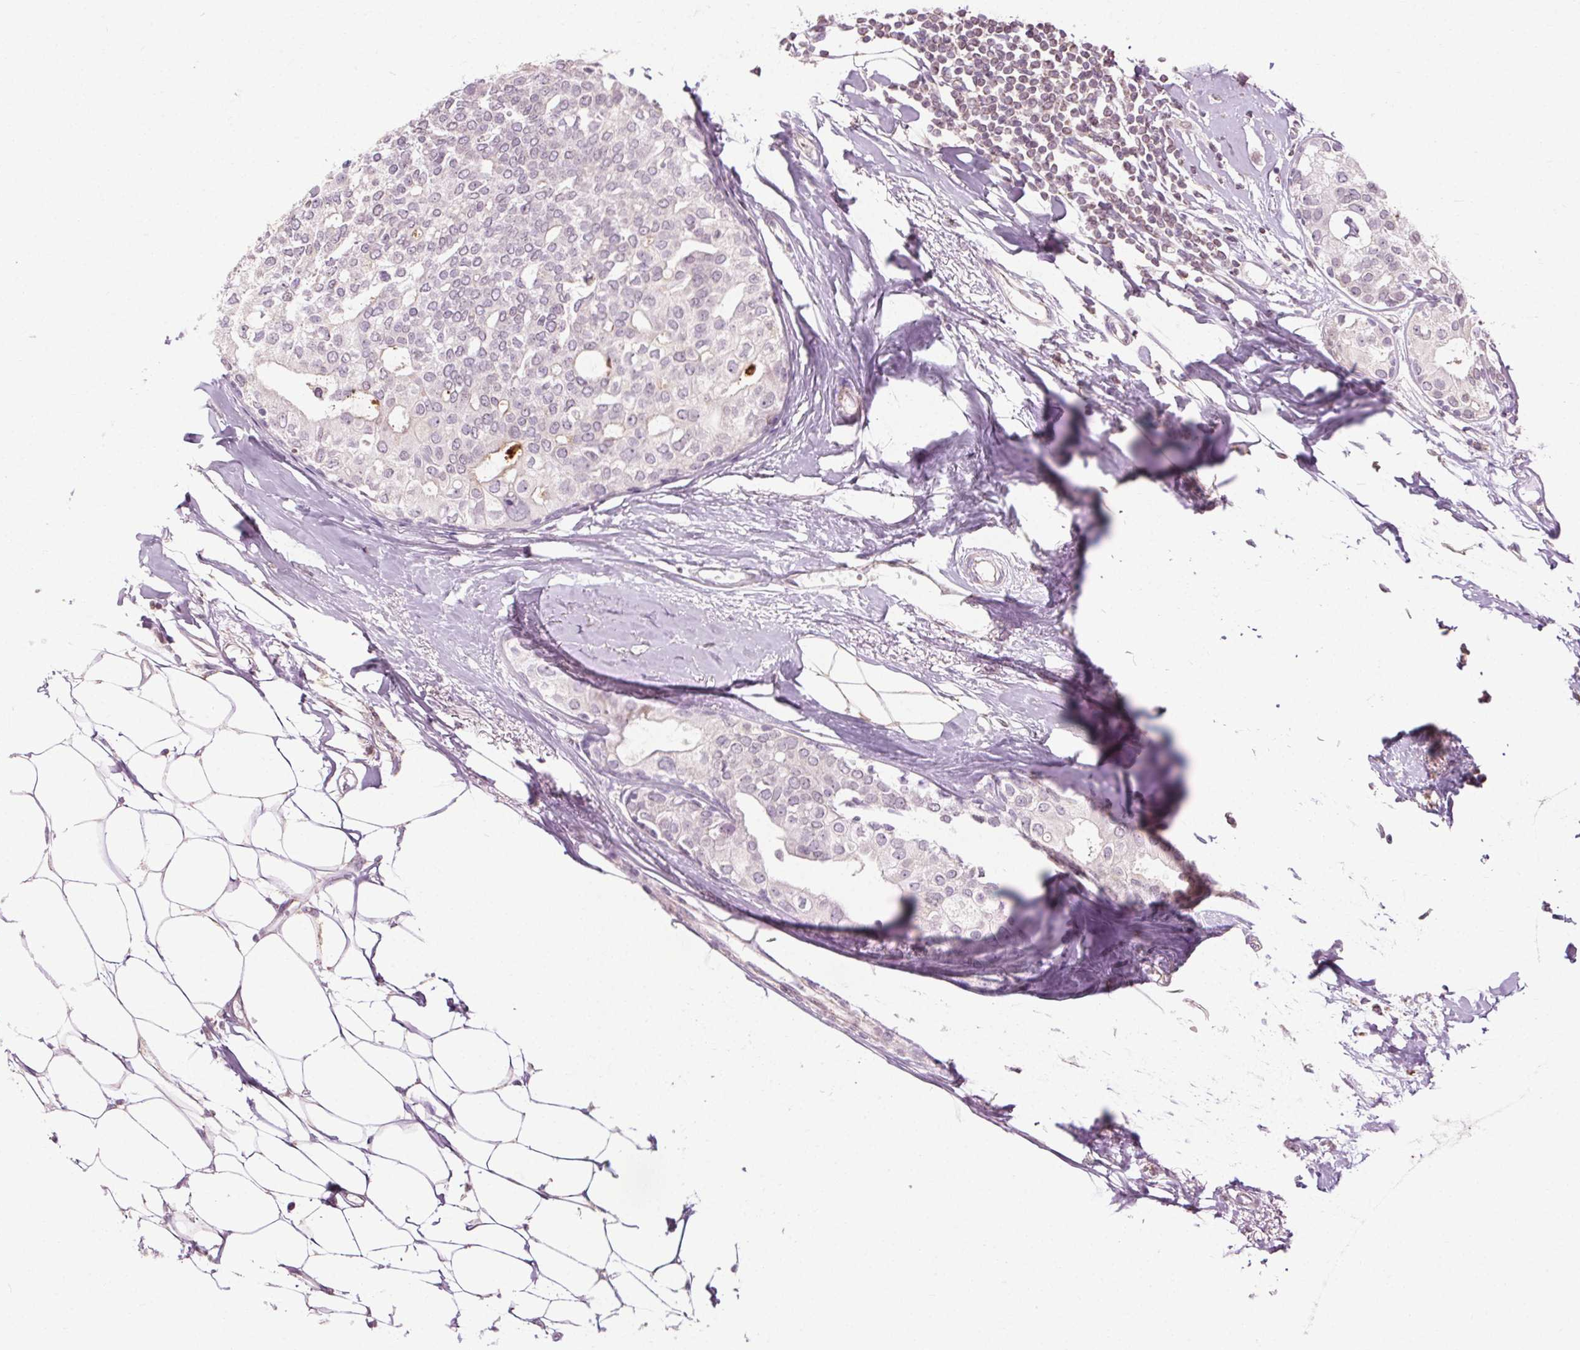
{"staining": {"intensity": "negative", "quantity": "none", "location": "none"}, "tissue": "breast cancer", "cell_type": "Tumor cells", "image_type": "cancer", "snomed": [{"axis": "morphology", "description": "Duct carcinoma"}, {"axis": "topography", "description": "Breast"}], "caption": "The image demonstrates no staining of tumor cells in breast cancer.", "gene": "LFNG", "patient": {"sex": "female", "age": 40}}